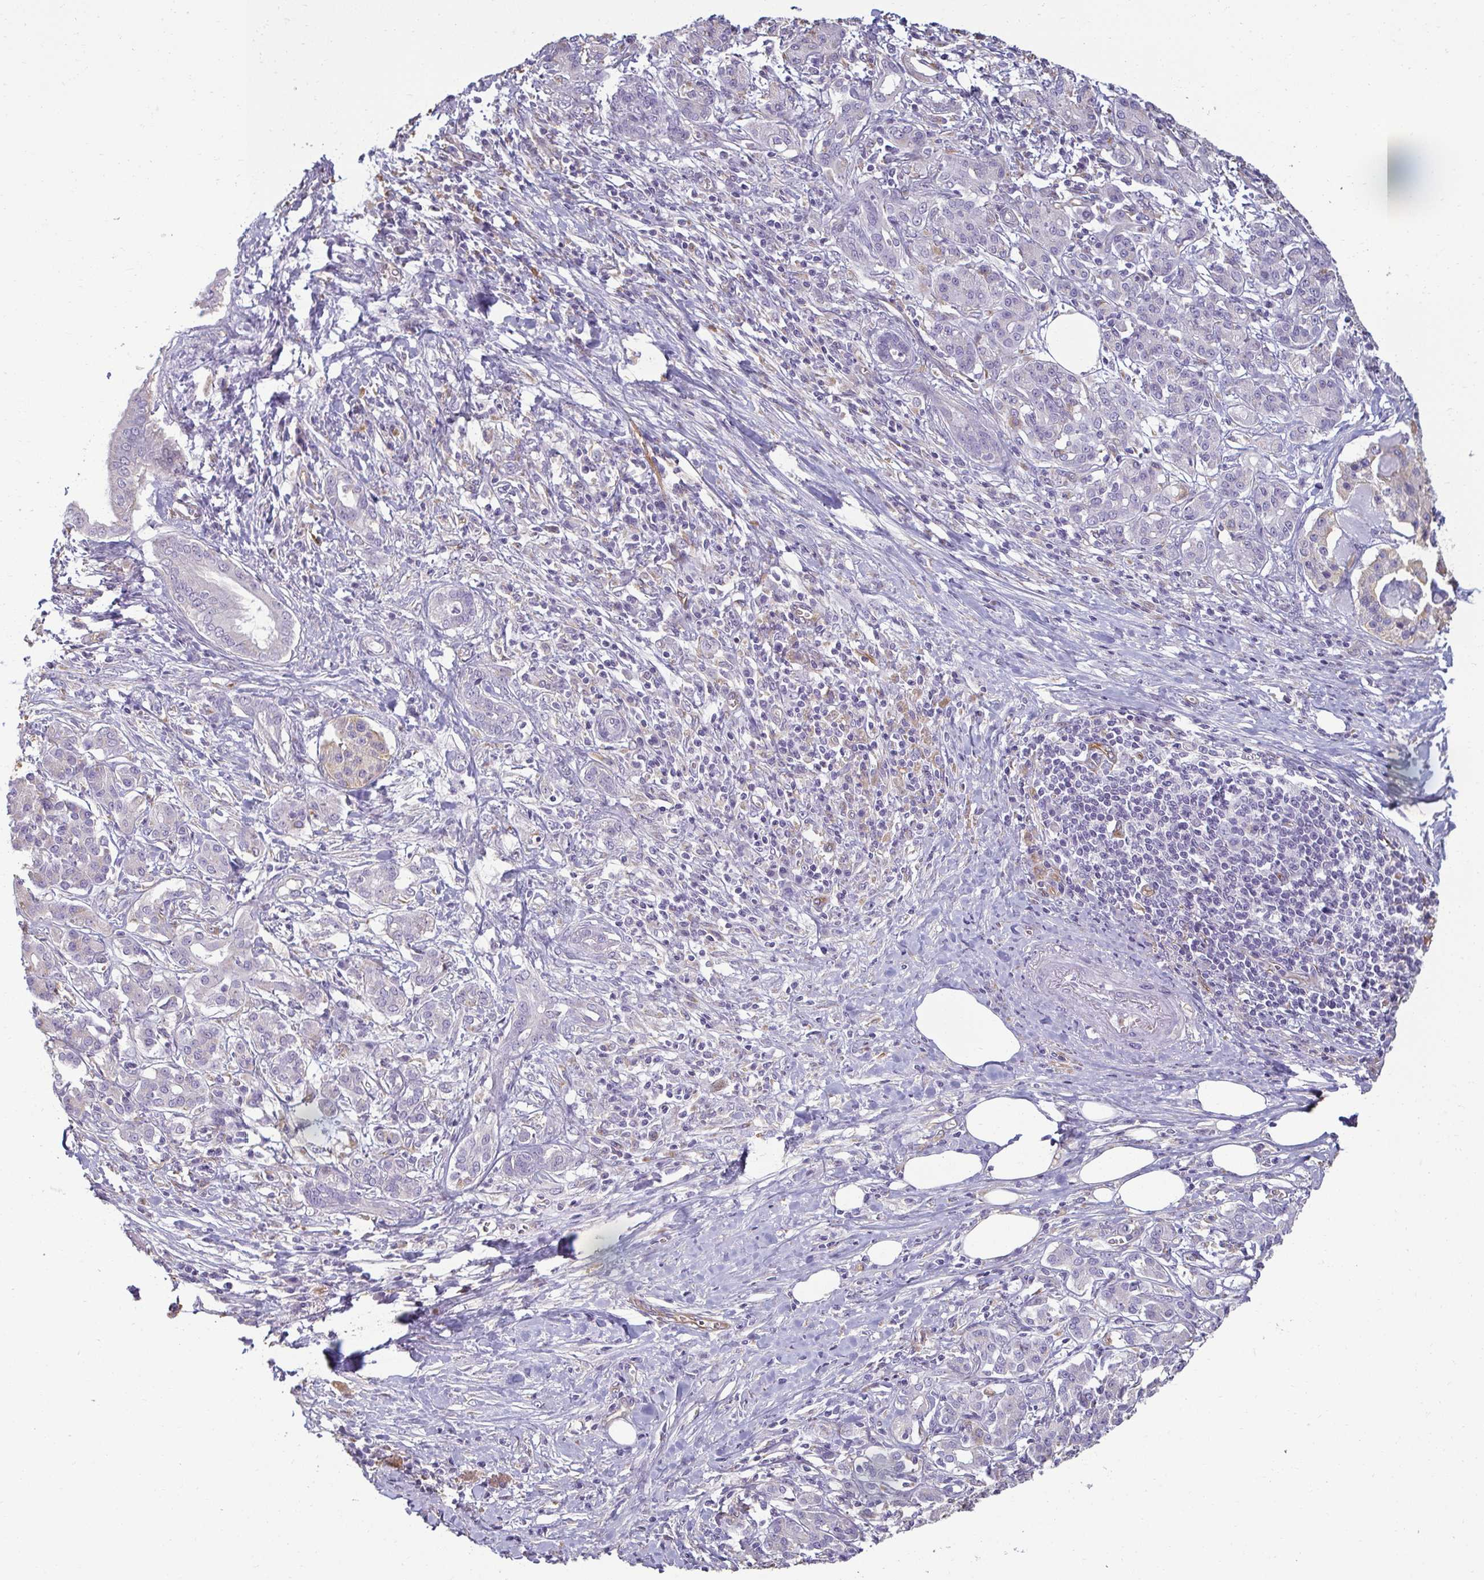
{"staining": {"intensity": "negative", "quantity": "none", "location": "none"}, "tissue": "pancreatic cancer", "cell_type": "Tumor cells", "image_type": "cancer", "snomed": [{"axis": "morphology", "description": "Adenocarcinoma, NOS"}, {"axis": "topography", "description": "Pancreas"}], "caption": "The micrograph reveals no staining of tumor cells in pancreatic adenocarcinoma.", "gene": "PDE2A", "patient": {"sex": "male", "age": 63}}